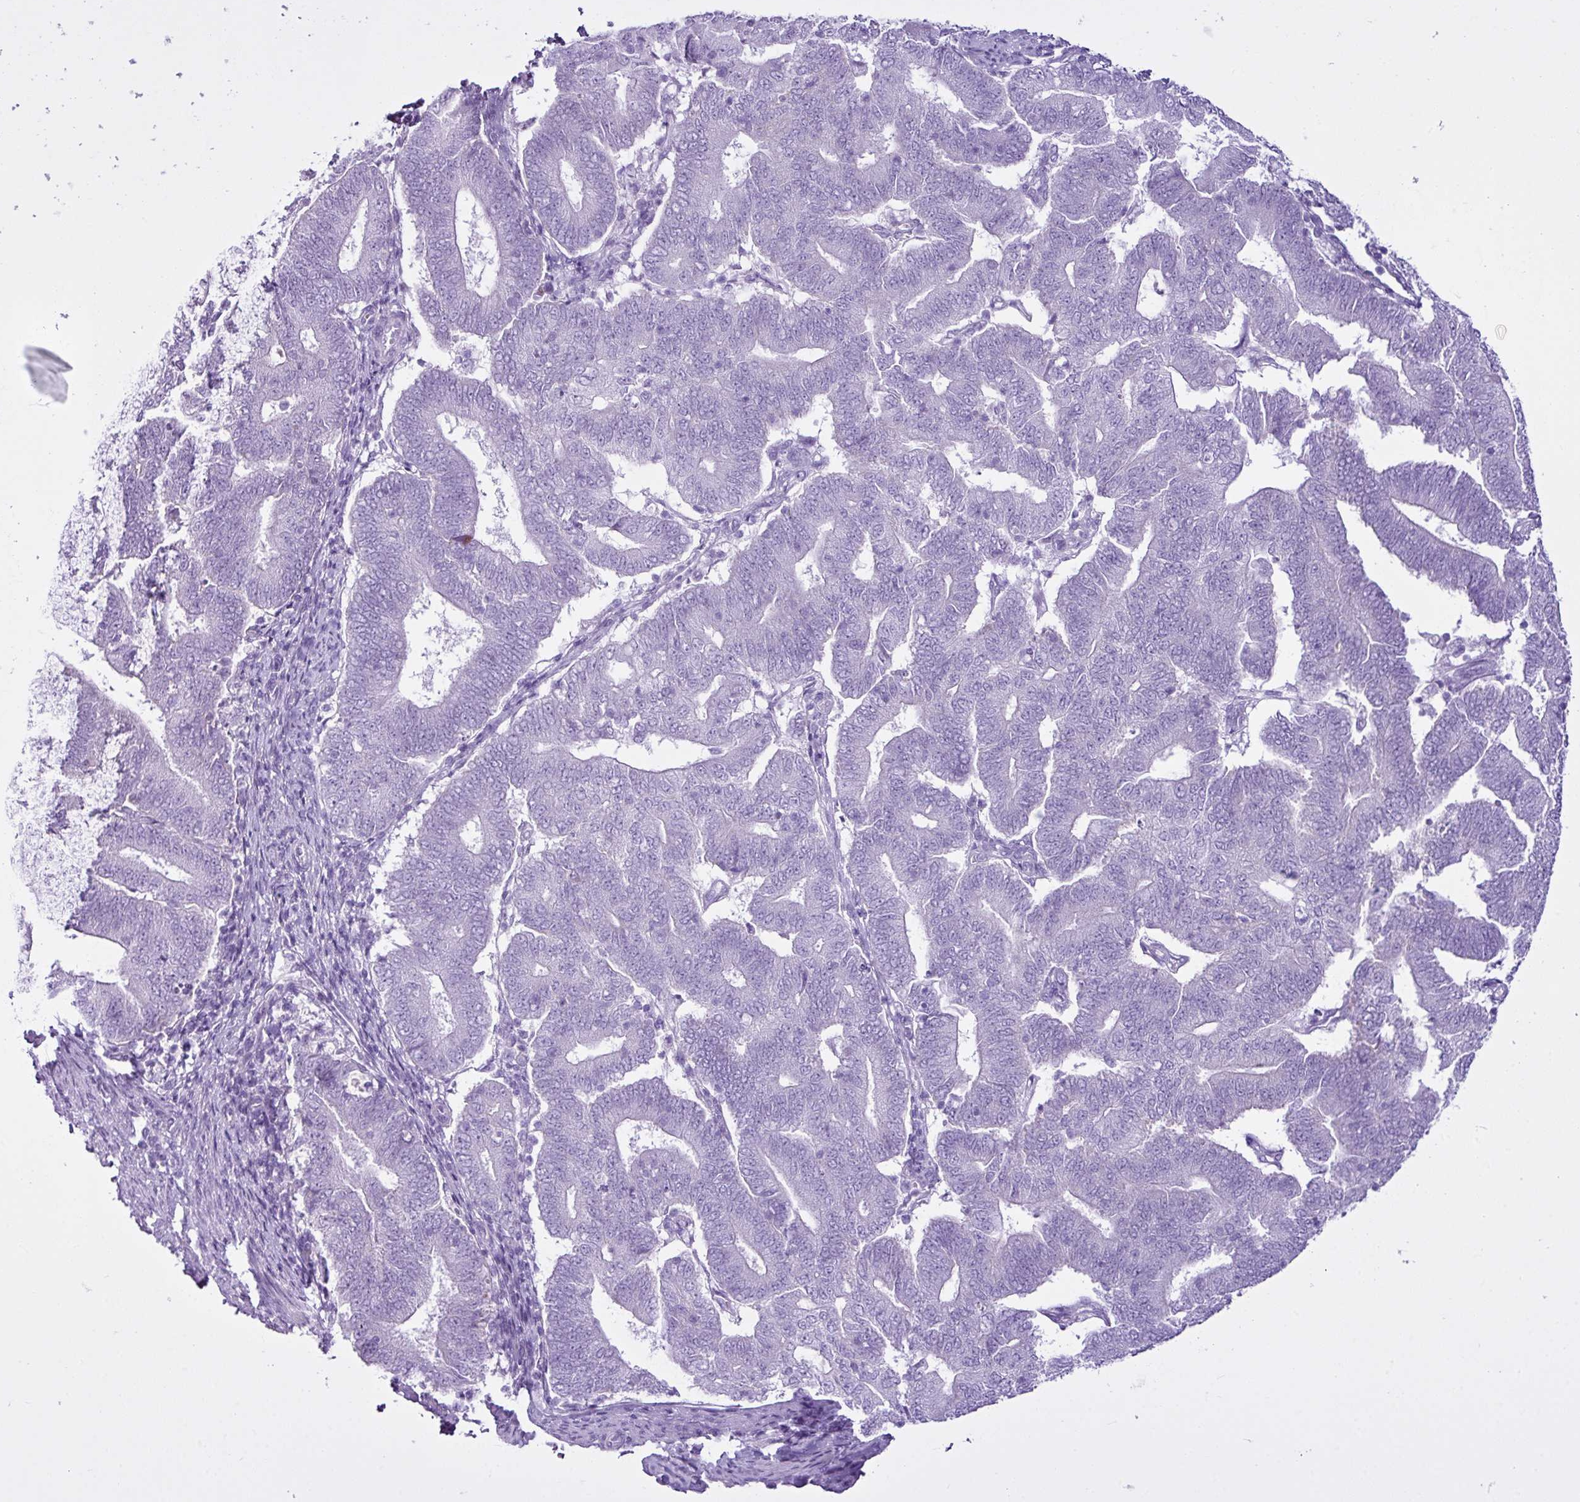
{"staining": {"intensity": "negative", "quantity": "none", "location": "none"}, "tissue": "endometrial cancer", "cell_type": "Tumor cells", "image_type": "cancer", "snomed": [{"axis": "morphology", "description": "Adenocarcinoma, NOS"}, {"axis": "topography", "description": "Endometrium"}], "caption": "An image of human endometrial cancer is negative for staining in tumor cells. Brightfield microscopy of immunohistochemistry (IHC) stained with DAB (brown) and hematoxylin (blue), captured at high magnification.", "gene": "LILRB4", "patient": {"sex": "female", "age": 70}}